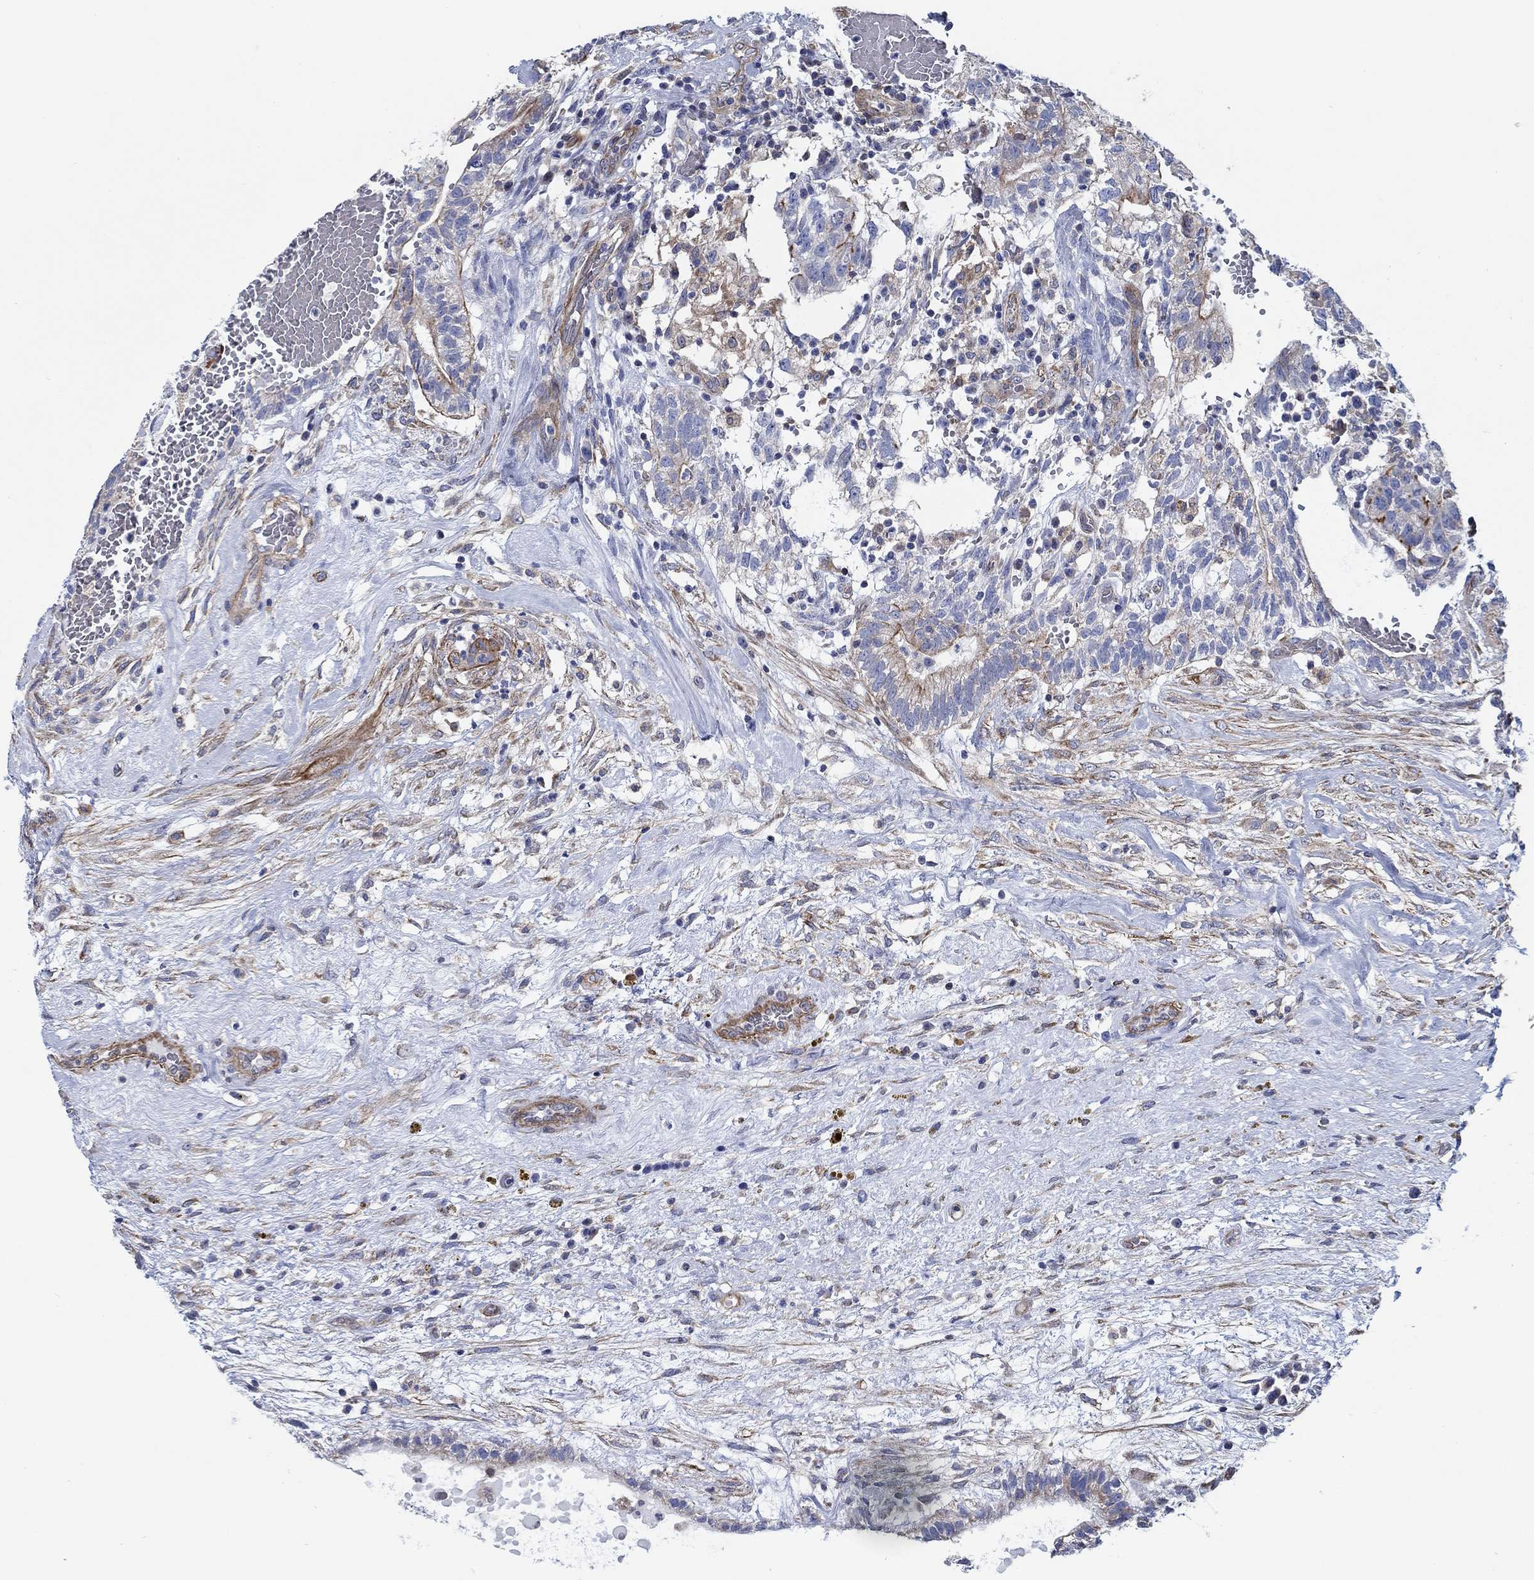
{"staining": {"intensity": "moderate", "quantity": "<25%", "location": "cytoplasmic/membranous"}, "tissue": "testis cancer", "cell_type": "Tumor cells", "image_type": "cancer", "snomed": [{"axis": "morphology", "description": "Normal tissue, NOS"}, {"axis": "morphology", "description": "Carcinoma, Embryonal, NOS"}, {"axis": "topography", "description": "Testis"}, {"axis": "topography", "description": "Epididymis"}], "caption": "A high-resolution photomicrograph shows IHC staining of testis cancer, which reveals moderate cytoplasmic/membranous expression in about <25% of tumor cells. The protein of interest is shown in brown color, while the nuclei are stained blue.", "gene": "FMN1", "patient": {"sex": "male", "age": 32}}